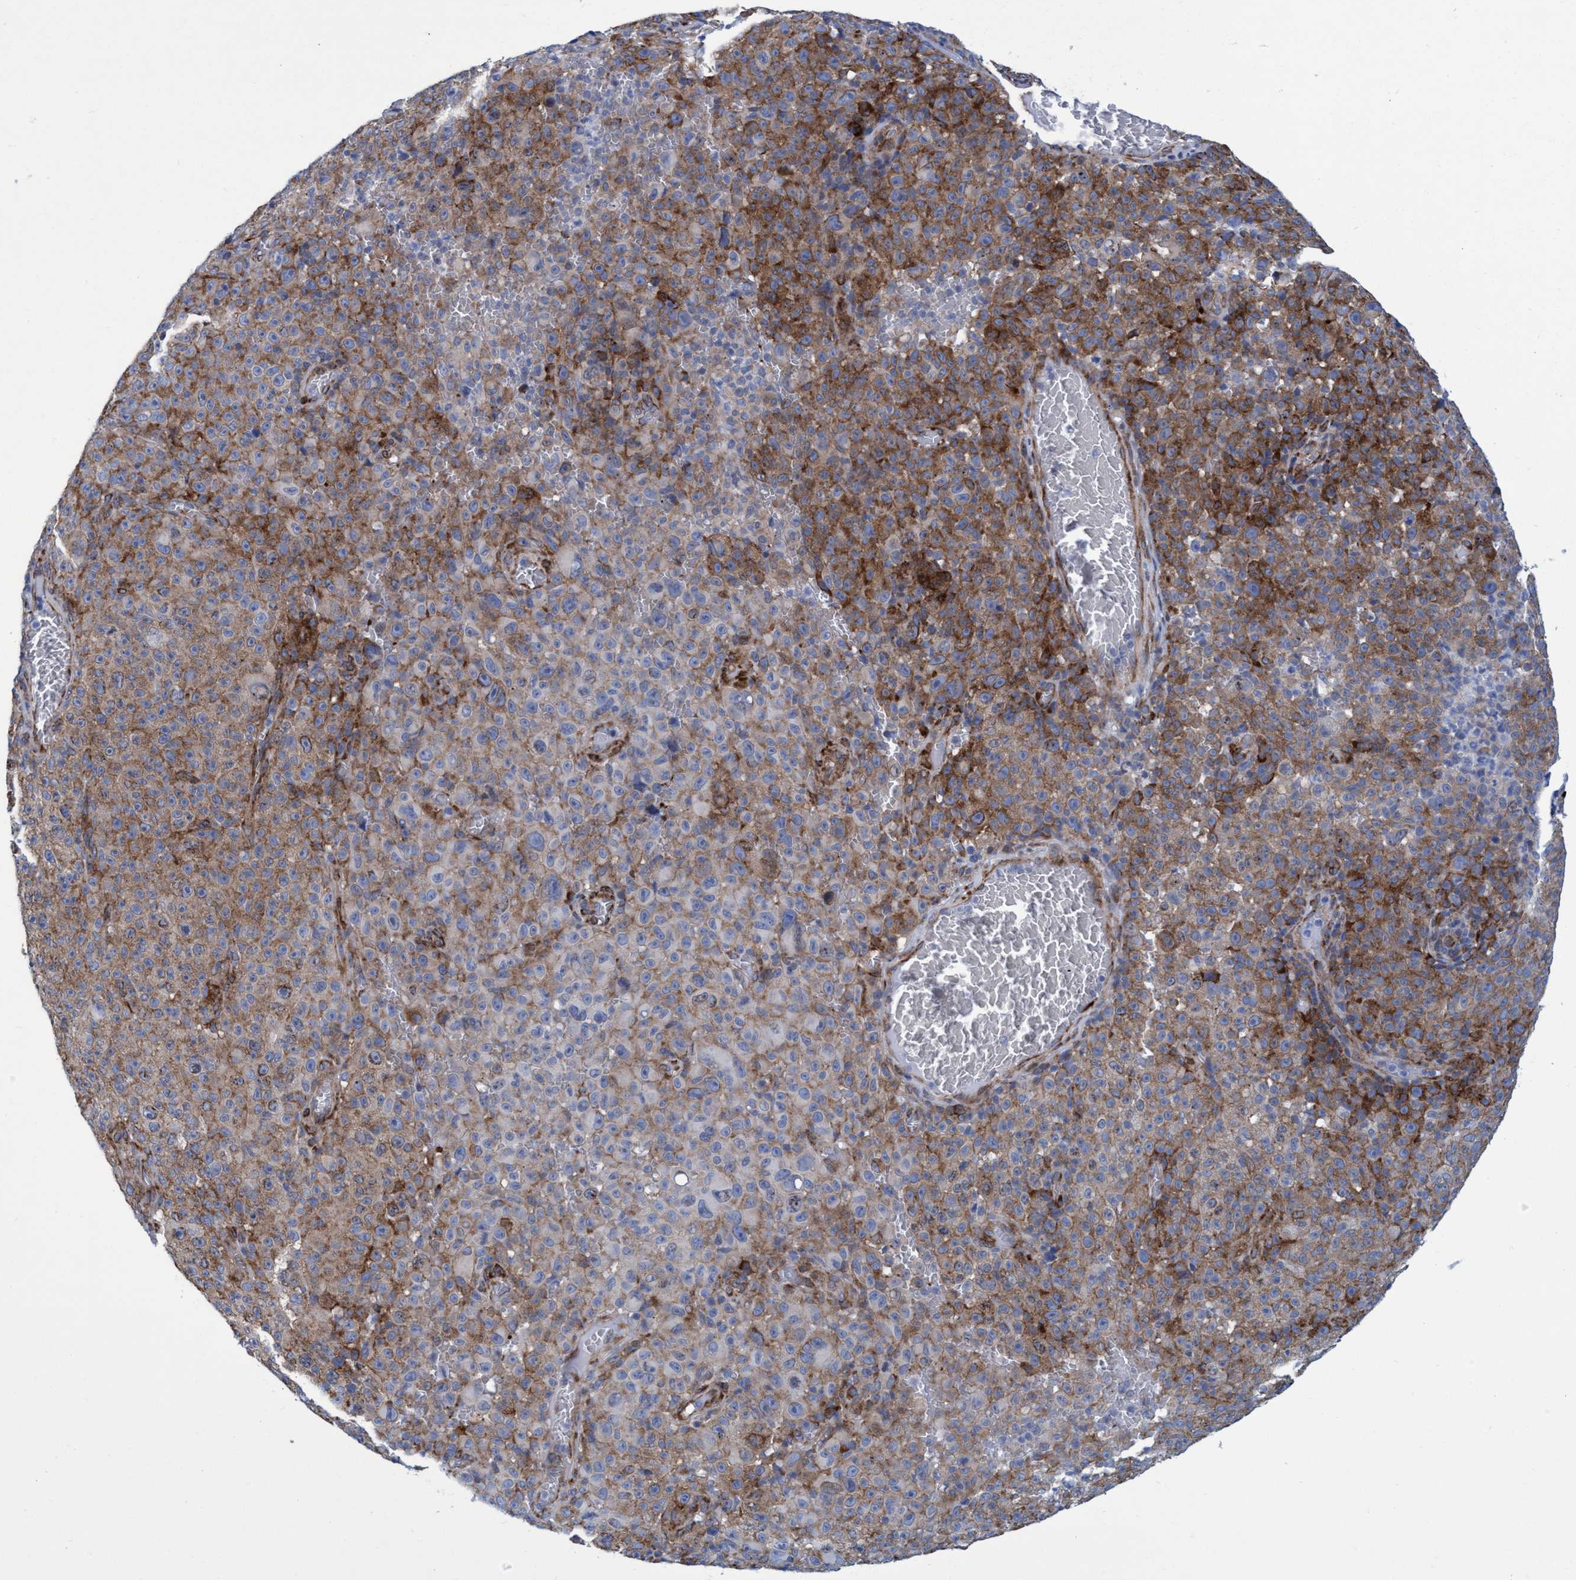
{"staining": {"intensity": "moderate", "quantity": ">75%", "location": "cytoplasmic/membranous"}, "tissue": "melanoma", "cell_type": "Tumor cells", "image_type": "cancer", "snomed": [{"axis": "morphology", "description": "Malignant melanoma, NOS"}, {"axis": "topography", "description": "Skin"}], "caption": "This is an image of immunohistochemistry staining of melanoma, which shows moderate staining in the cytoplasmic/membranous of tumor cells.", "gene": "R3HCC1", "patient": {"sex": "female", "age": 82}}